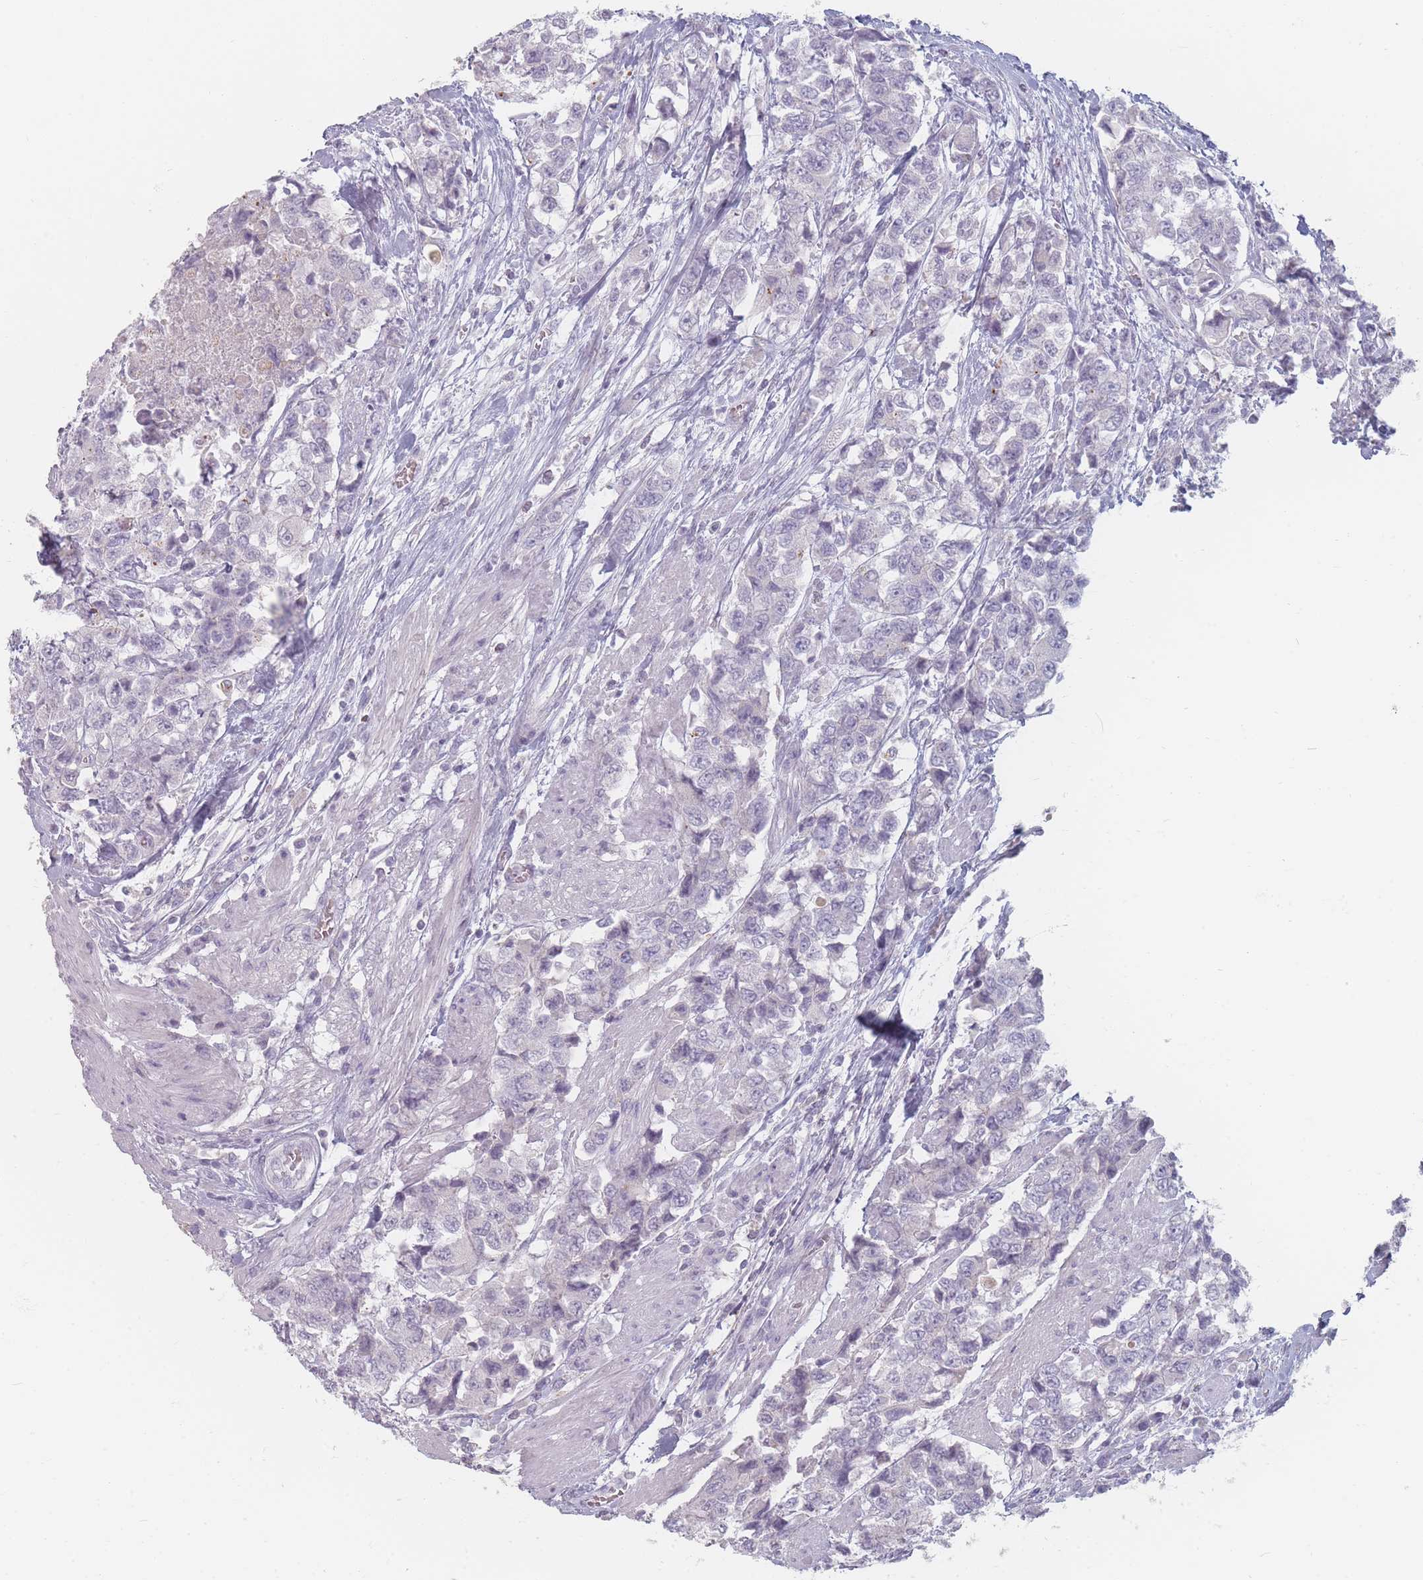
{"staining": {"intensity": "negative", "quantity": "none", "location": "none"}, "tissue": "urothelial cancer", "cell_type": "Tumor cells", "image_type": "cancer", "snomed": [{"axis": "morphology", "description": "Urothelial carcinoma, High grade"}, {"axis": "topography", "description": "Urinary bladder"}], "caption": "Urothelial cancer stained for a protein using IHC reveals no expression tumor cells.", "gene": "HELZ2", "patient": {"sex": "female", "age": 78}}